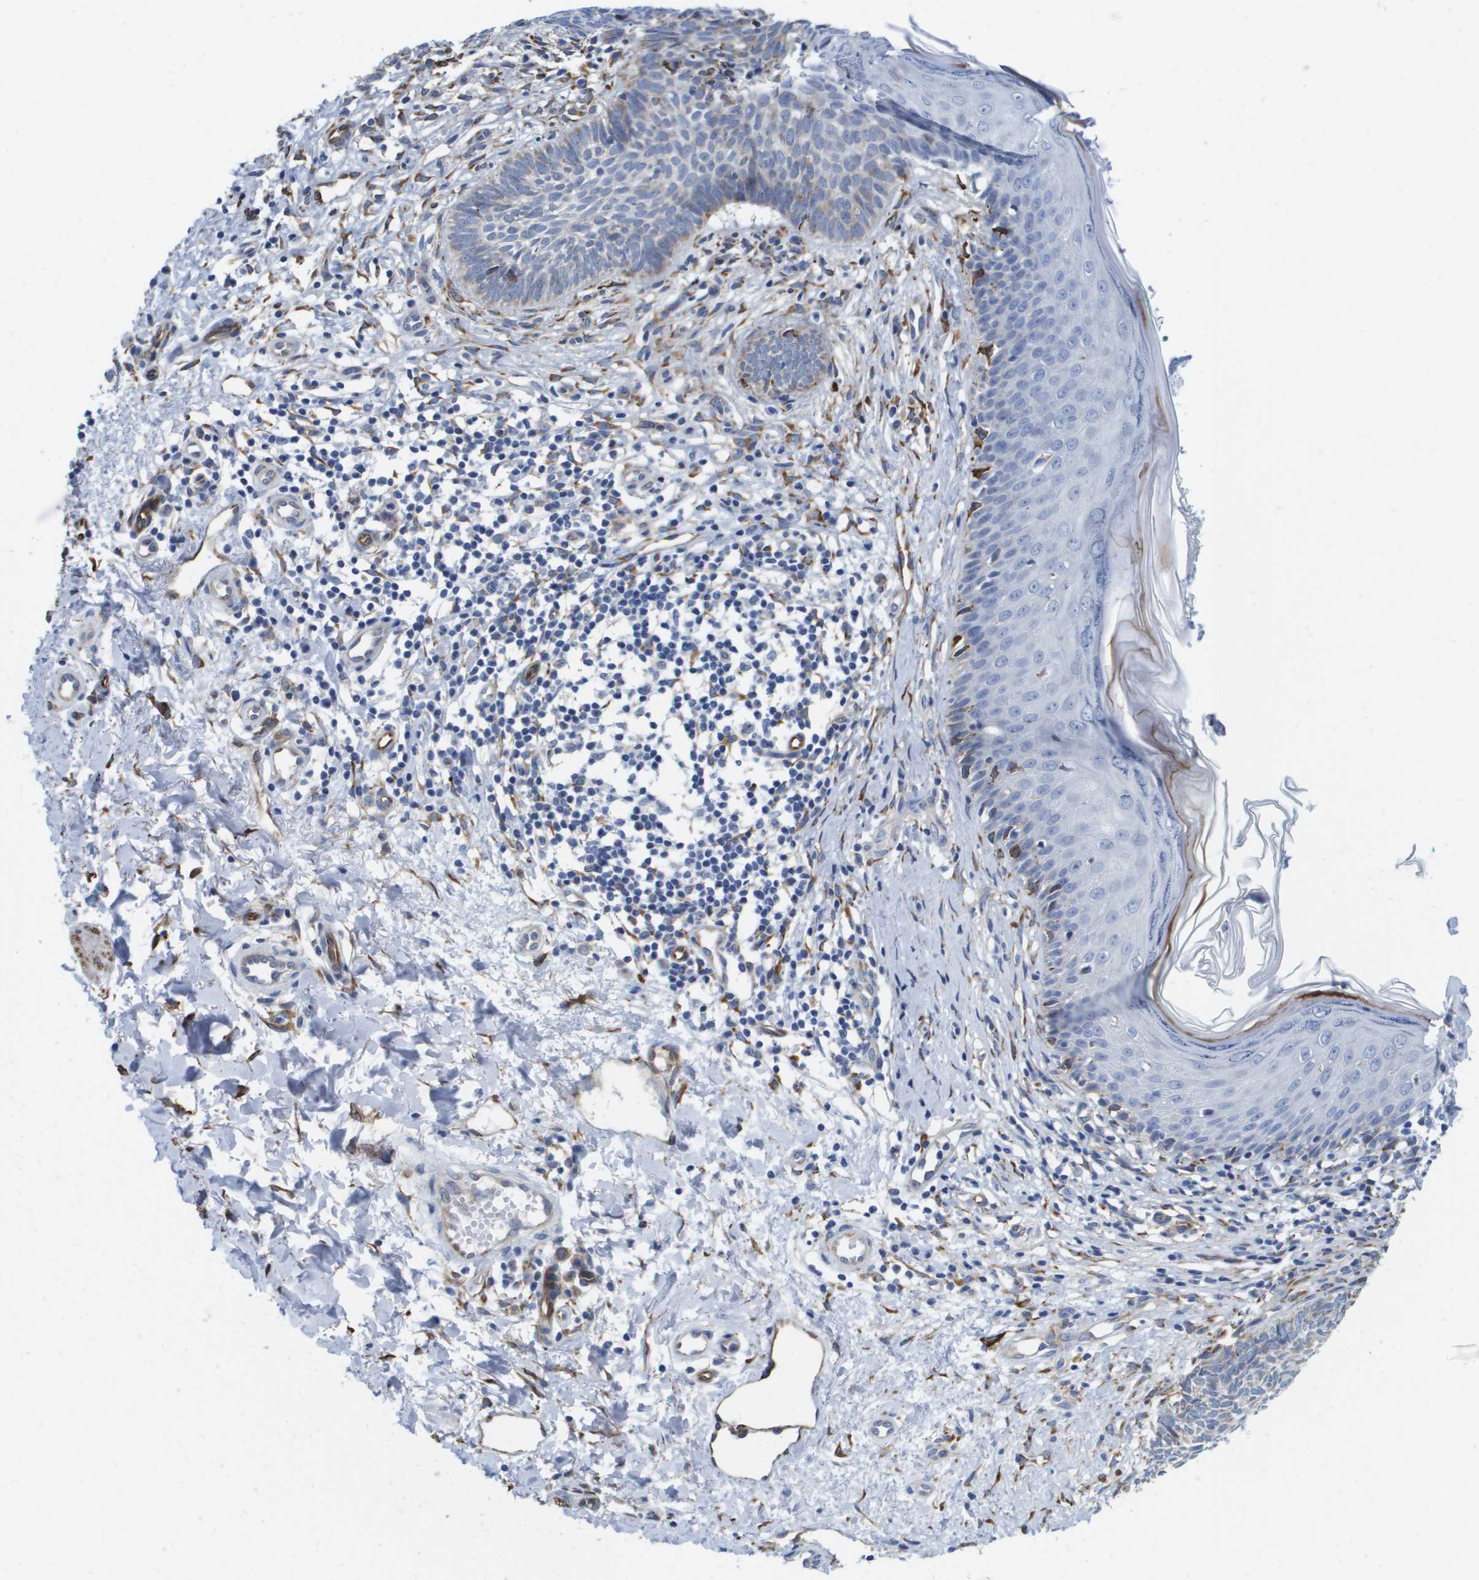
{"staining": {"intensity": "negative", "quantity": "none", "location": "none"}, "tissue": "skin cancer", "cell_type": "Tumor cells", "image_type": "cancer", "snomed": [{"axis": "morphology", "description": "Basal cell carcinoma"}, {"axis": "topography", "description": "Skin"}], "caption": "Basal cell carcinoma (skin) stained for a protein using immunohistochemistry displays no expression tumor cells.", "gene": "ST3GAL2", "patient": {"sex": "male", "age": 60}}